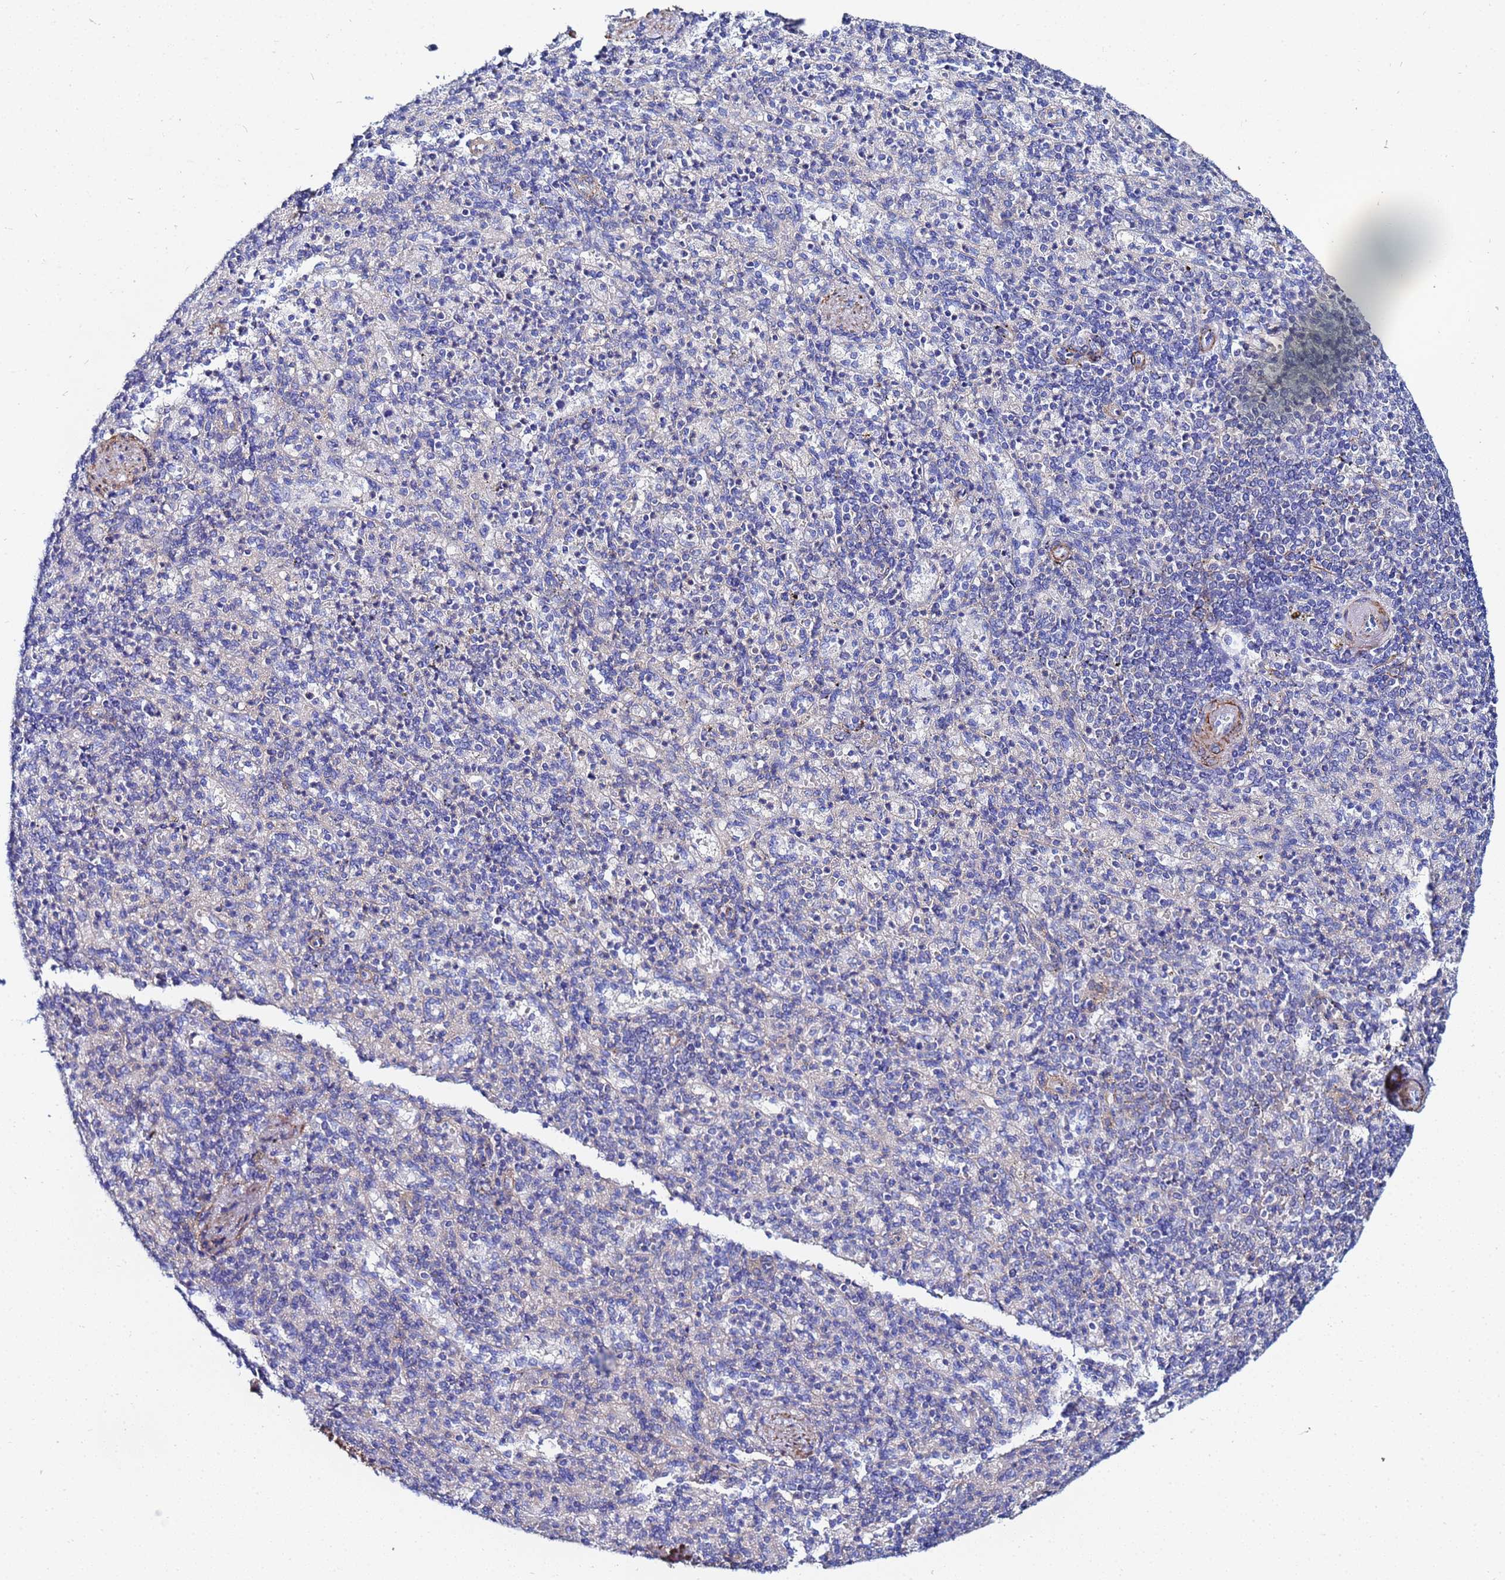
{"staining": {"intensity": "negative", "quantity": "none", "location": "none"}, "tissue": "spleen", "cell_type": "Cells in red pulp", "image_type": "normal", "snomed": [{"axis": "morphology", "description": "Normal tissue, NOS"}, {"axis": "topography", "description": "Spleen"}], "caption": "An immunohistochemistry image of normal spleen is shown. There is no staining in cells in red pulp of spleen. Brightfield microscopy of immunohistochemistry stained with DAB (brown) and hematoxylin (blue), captured at high magnification.", "gene": "RAB39A", "patient": {"sex": "female", "age": 74}}